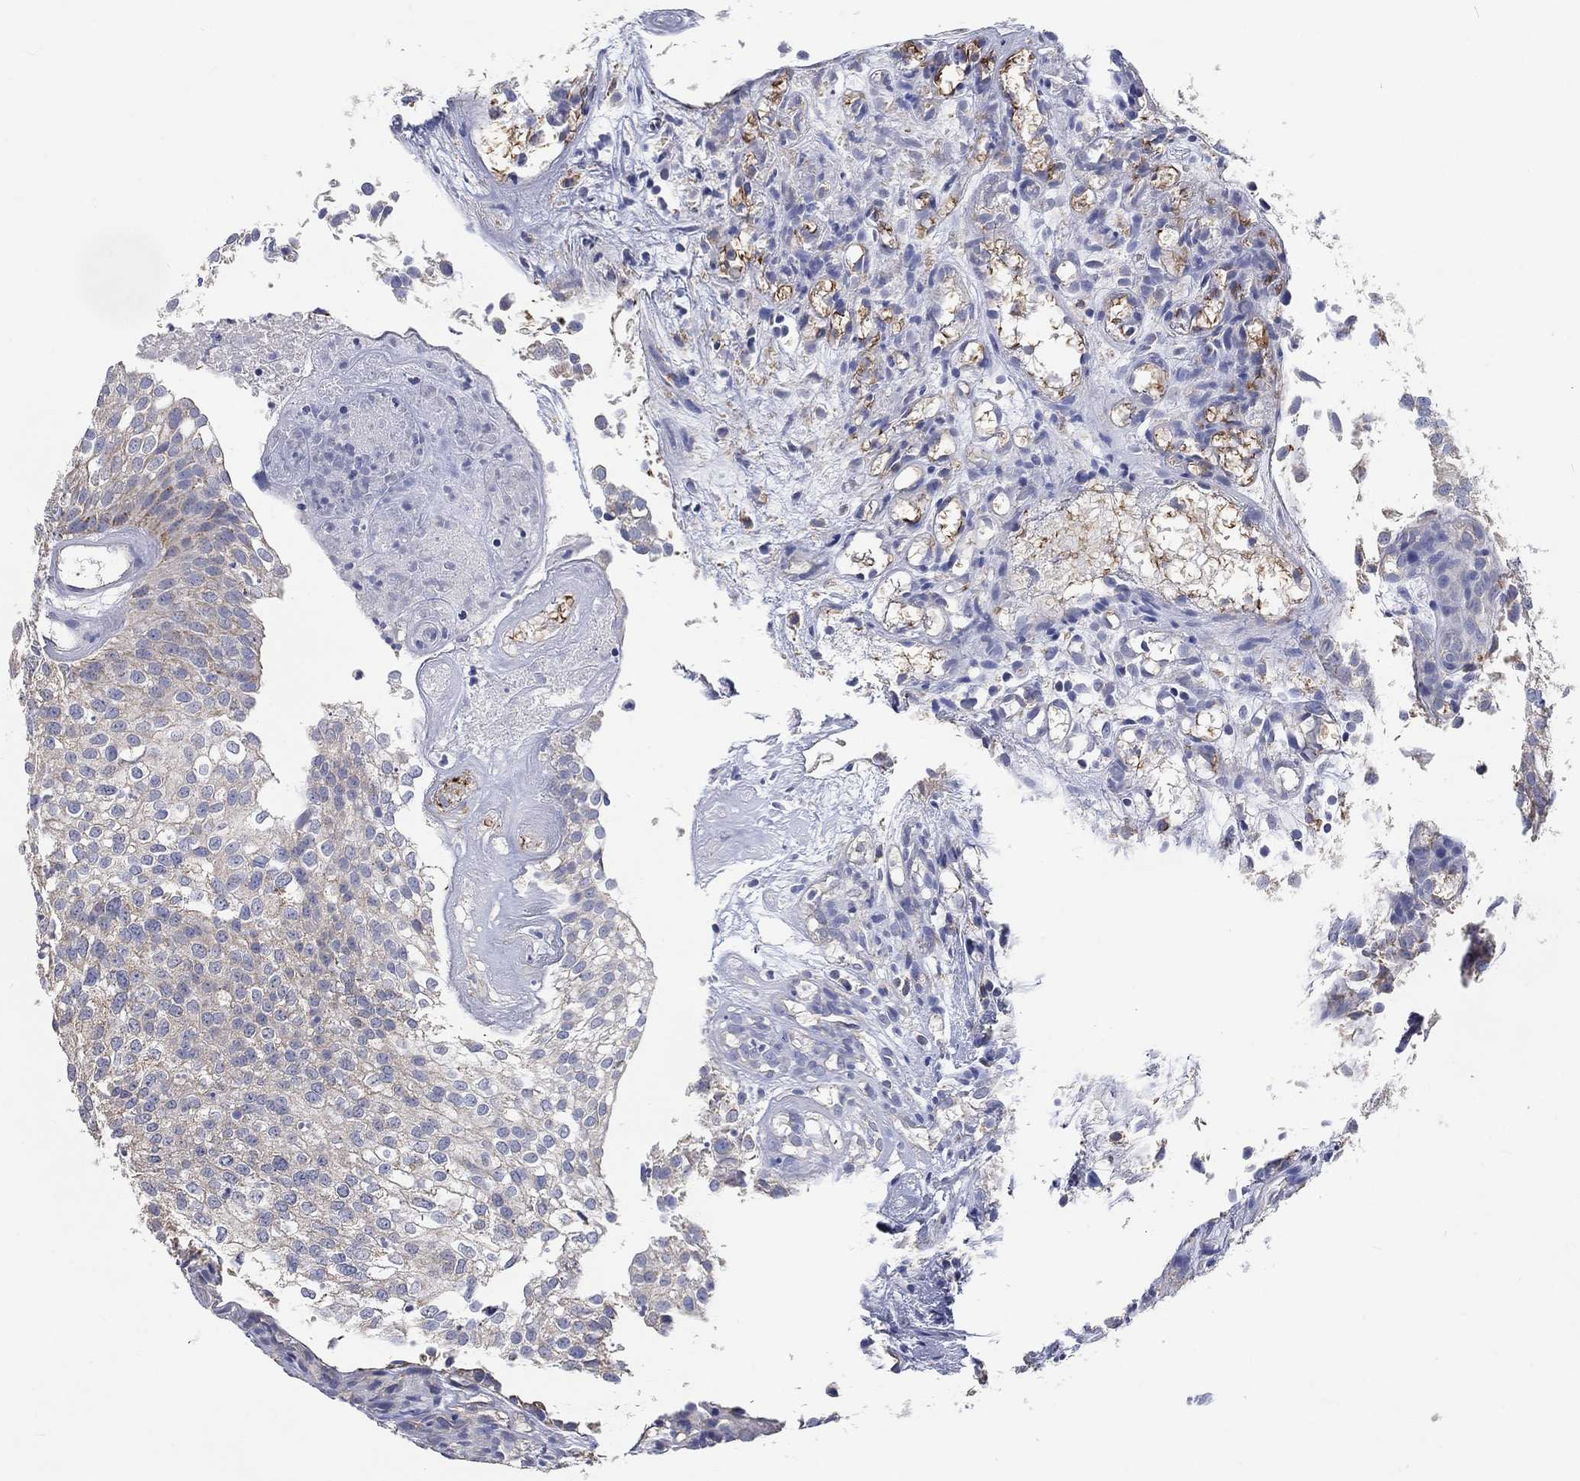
{"staining": {"intensity": "negative", "quantity": "none", "location": "none"}, "tissue": "urothelial cancer", "cell_type": "Tumor cells", "image_type": "cancer", "snomed": [{"axis": "morphology", "description": "Urothelial carcinoma, High grade"}, {"axis": "topography", "description": "Urinary bladder"}], "caption": "Protein analysis of urothelial cancer reveals no significant staining in tumor cells.", "gene": "UGT8", "patient": {"sex": "female", "age": 79}}